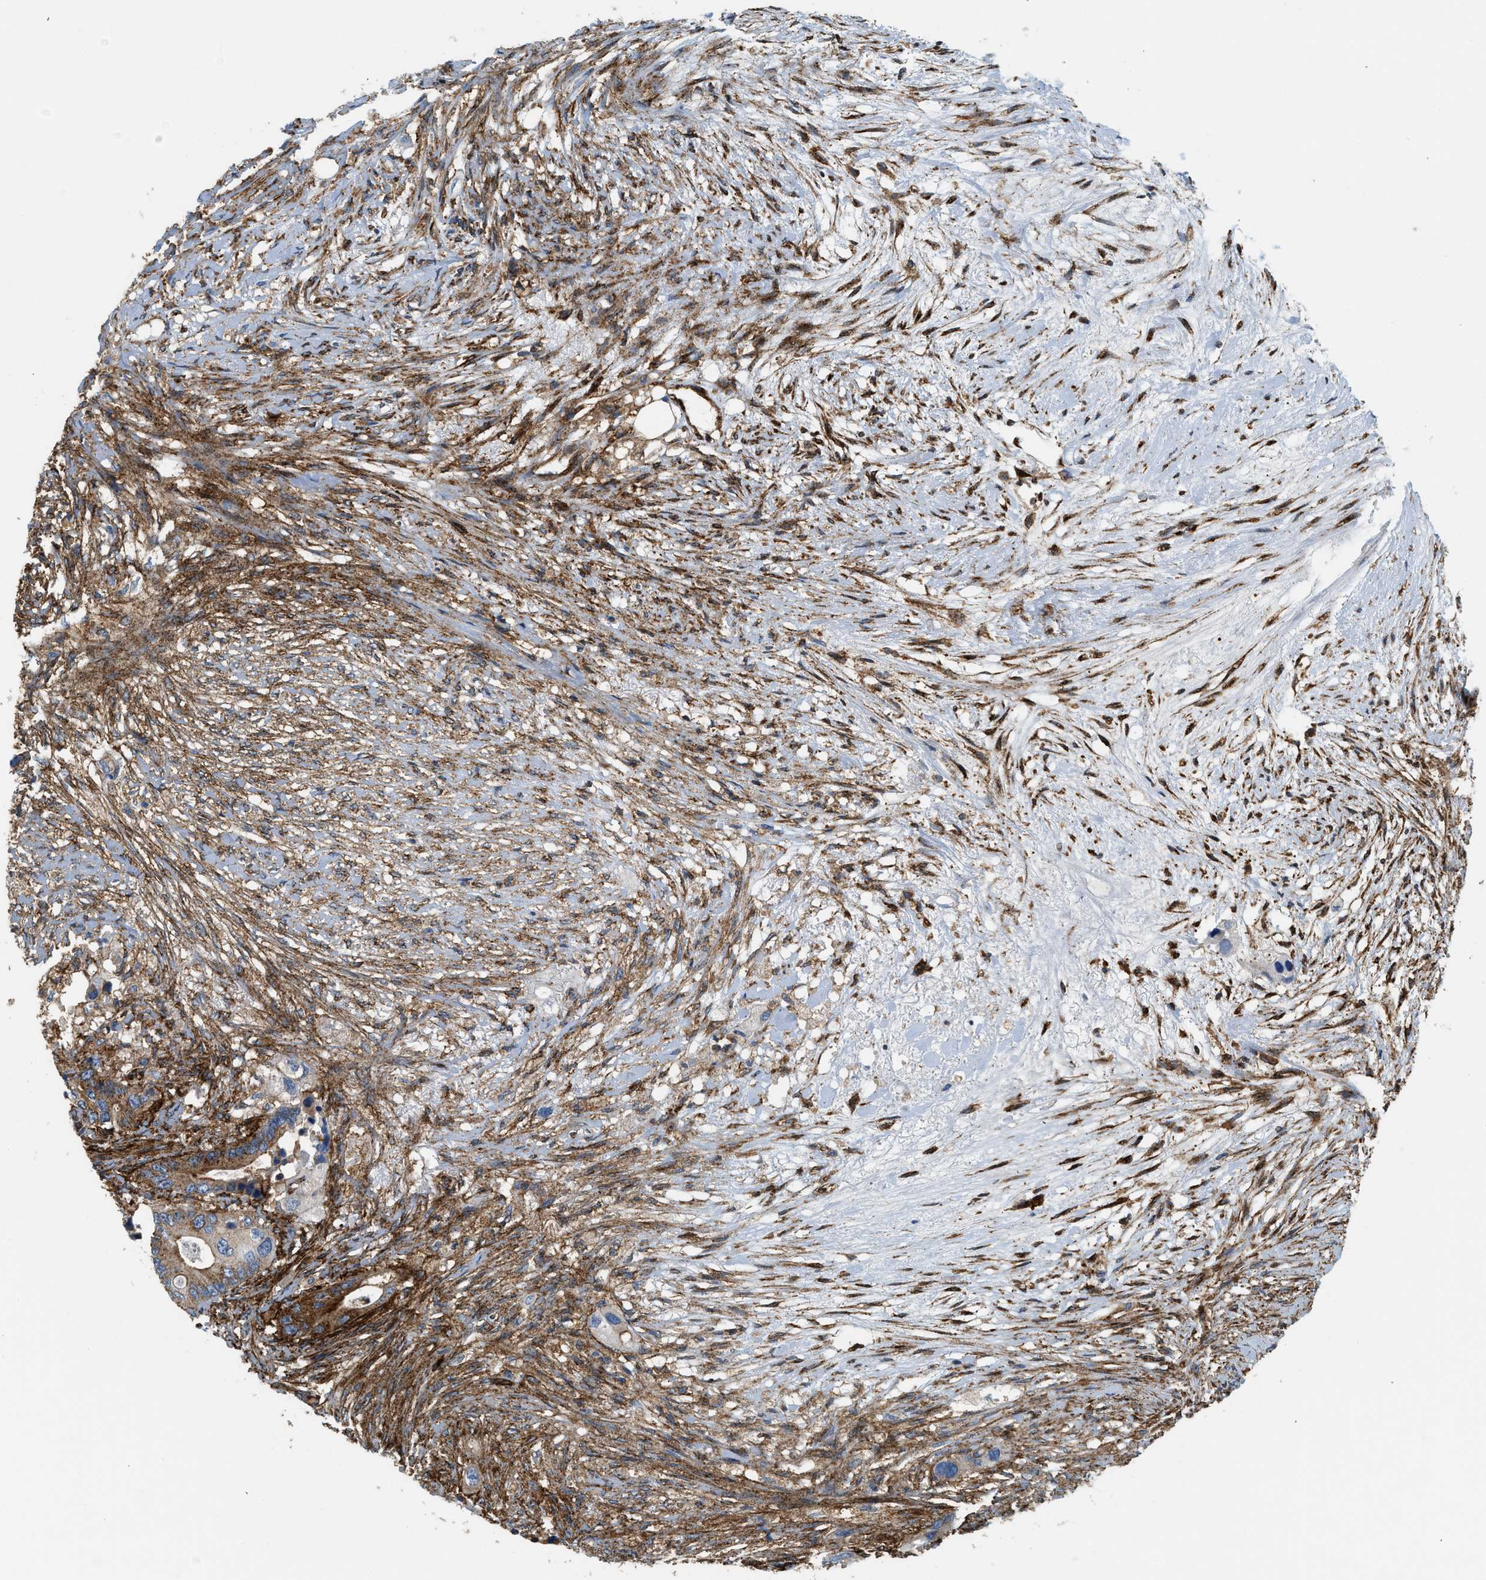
{"staining": {"intensity": "moderate", "quantity": "<25%", "location": "cytoplasmic/membranous"}, "tissue": "colorectal cancer", "cell_type": "Tumor cells", "image_type": "cancer", "snomed": [{"axis": "morphology", "description": "Adenocarcinoma, NOS"}, {"axis": "topography", "description": "Colon"}], "caption": "This histopathology image shows colorectal adenocarcinoma stained with immunohistochemistry to label a protein in brown. The cytoplasmic/membranous of tumor cells show moderate positivity for the protein. Nuclei are counter-stained blue.", "gene": "HIP1", "patient": {"sex": "female", "age": 57}}